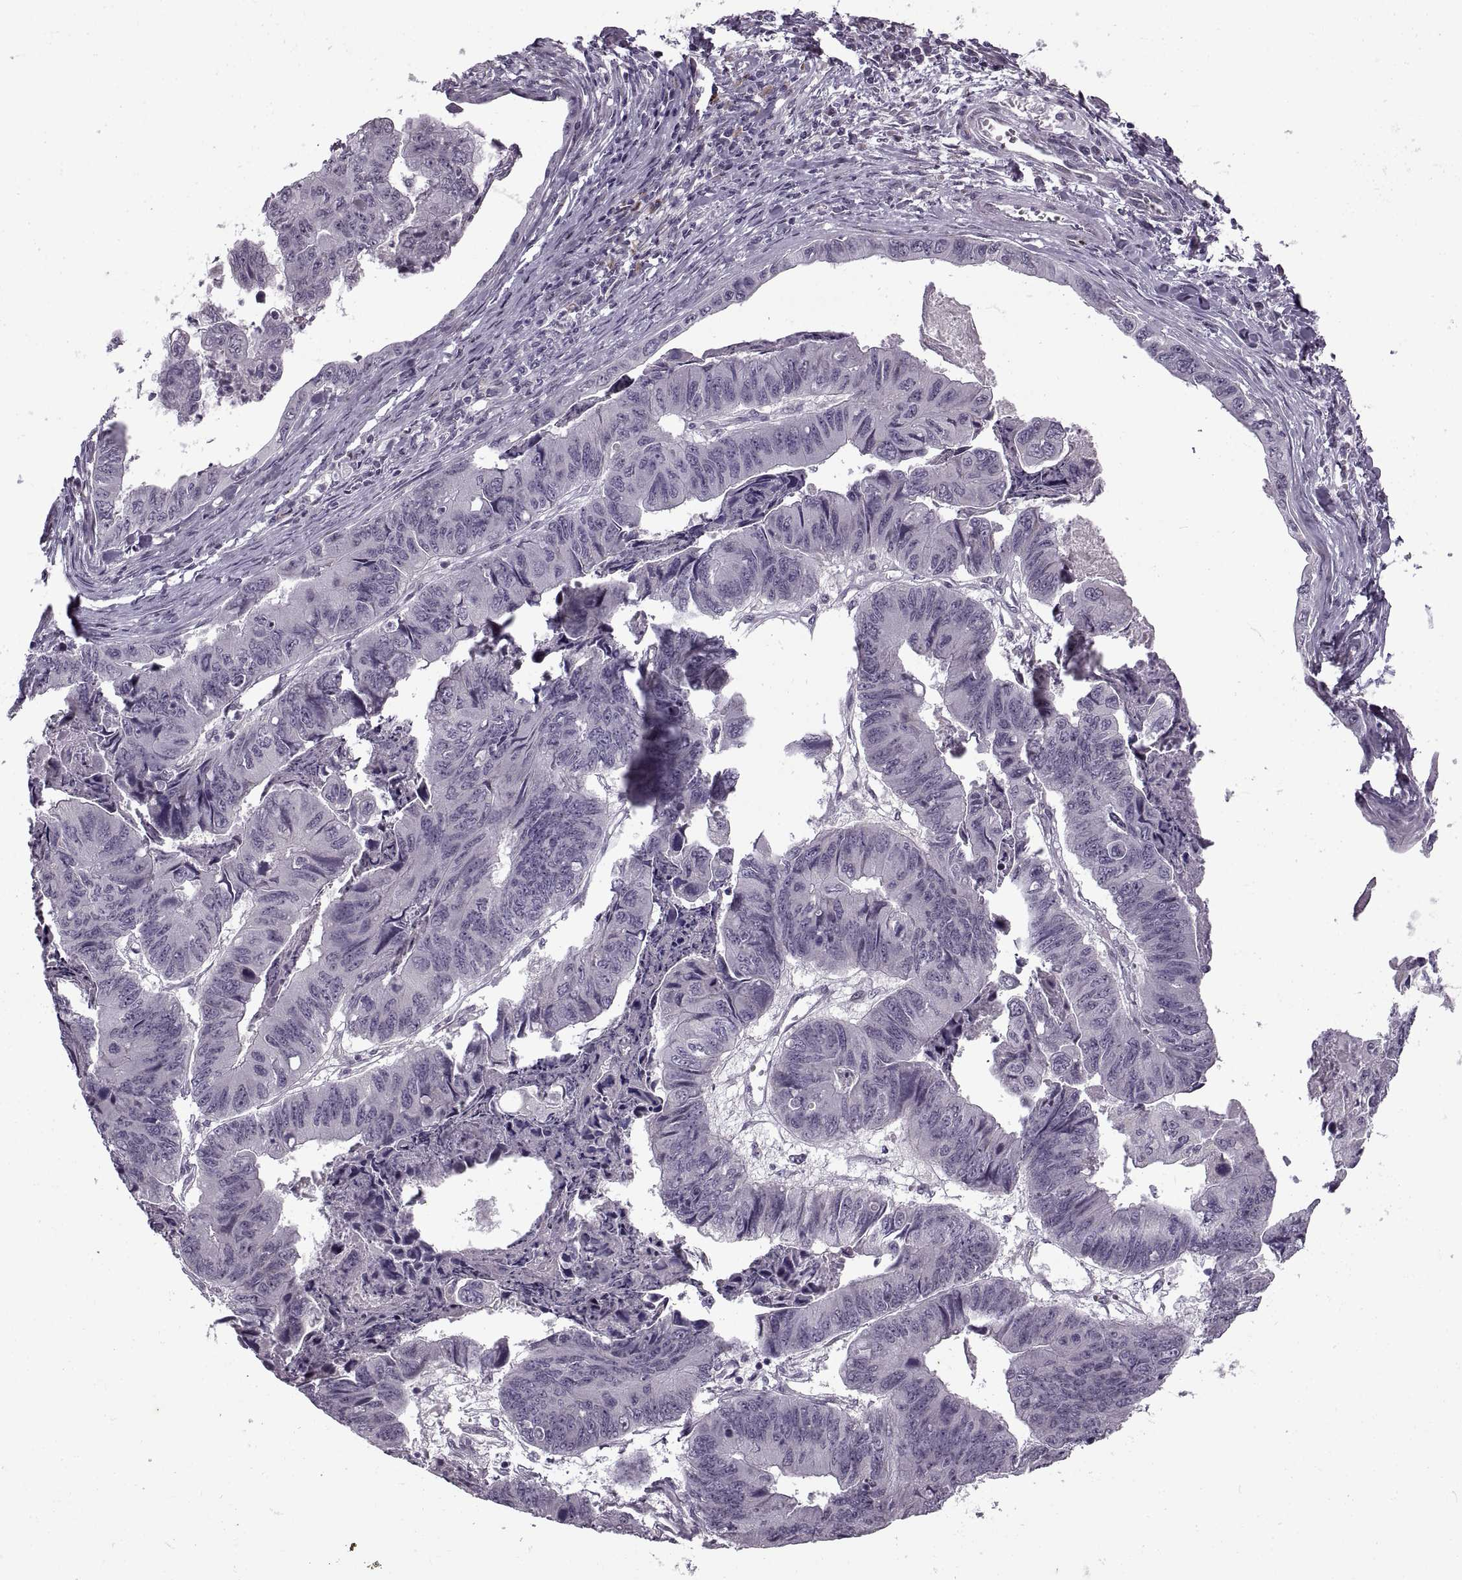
{"staining": {"intensity": "negative", "quantity": "none", "location": "none"}, "tissue": "stomach cancer", "cell_type": "Tumor cells", "image_type": "cancer", "snomed": [{"axis": "morphology", "description": "Adenocarcinoma, NOS"}, {"axis": "topography", "description": "Stomach, lower"}], "caption": "IHC of human adenocarcinoma (stomach) displays no staining in tumor cells. (DAB immunohistochemistry visualized using brightfield microscopy, high magnification).", "gene": "PRSS37", "patient": {"sex": "male", "age": 77}}